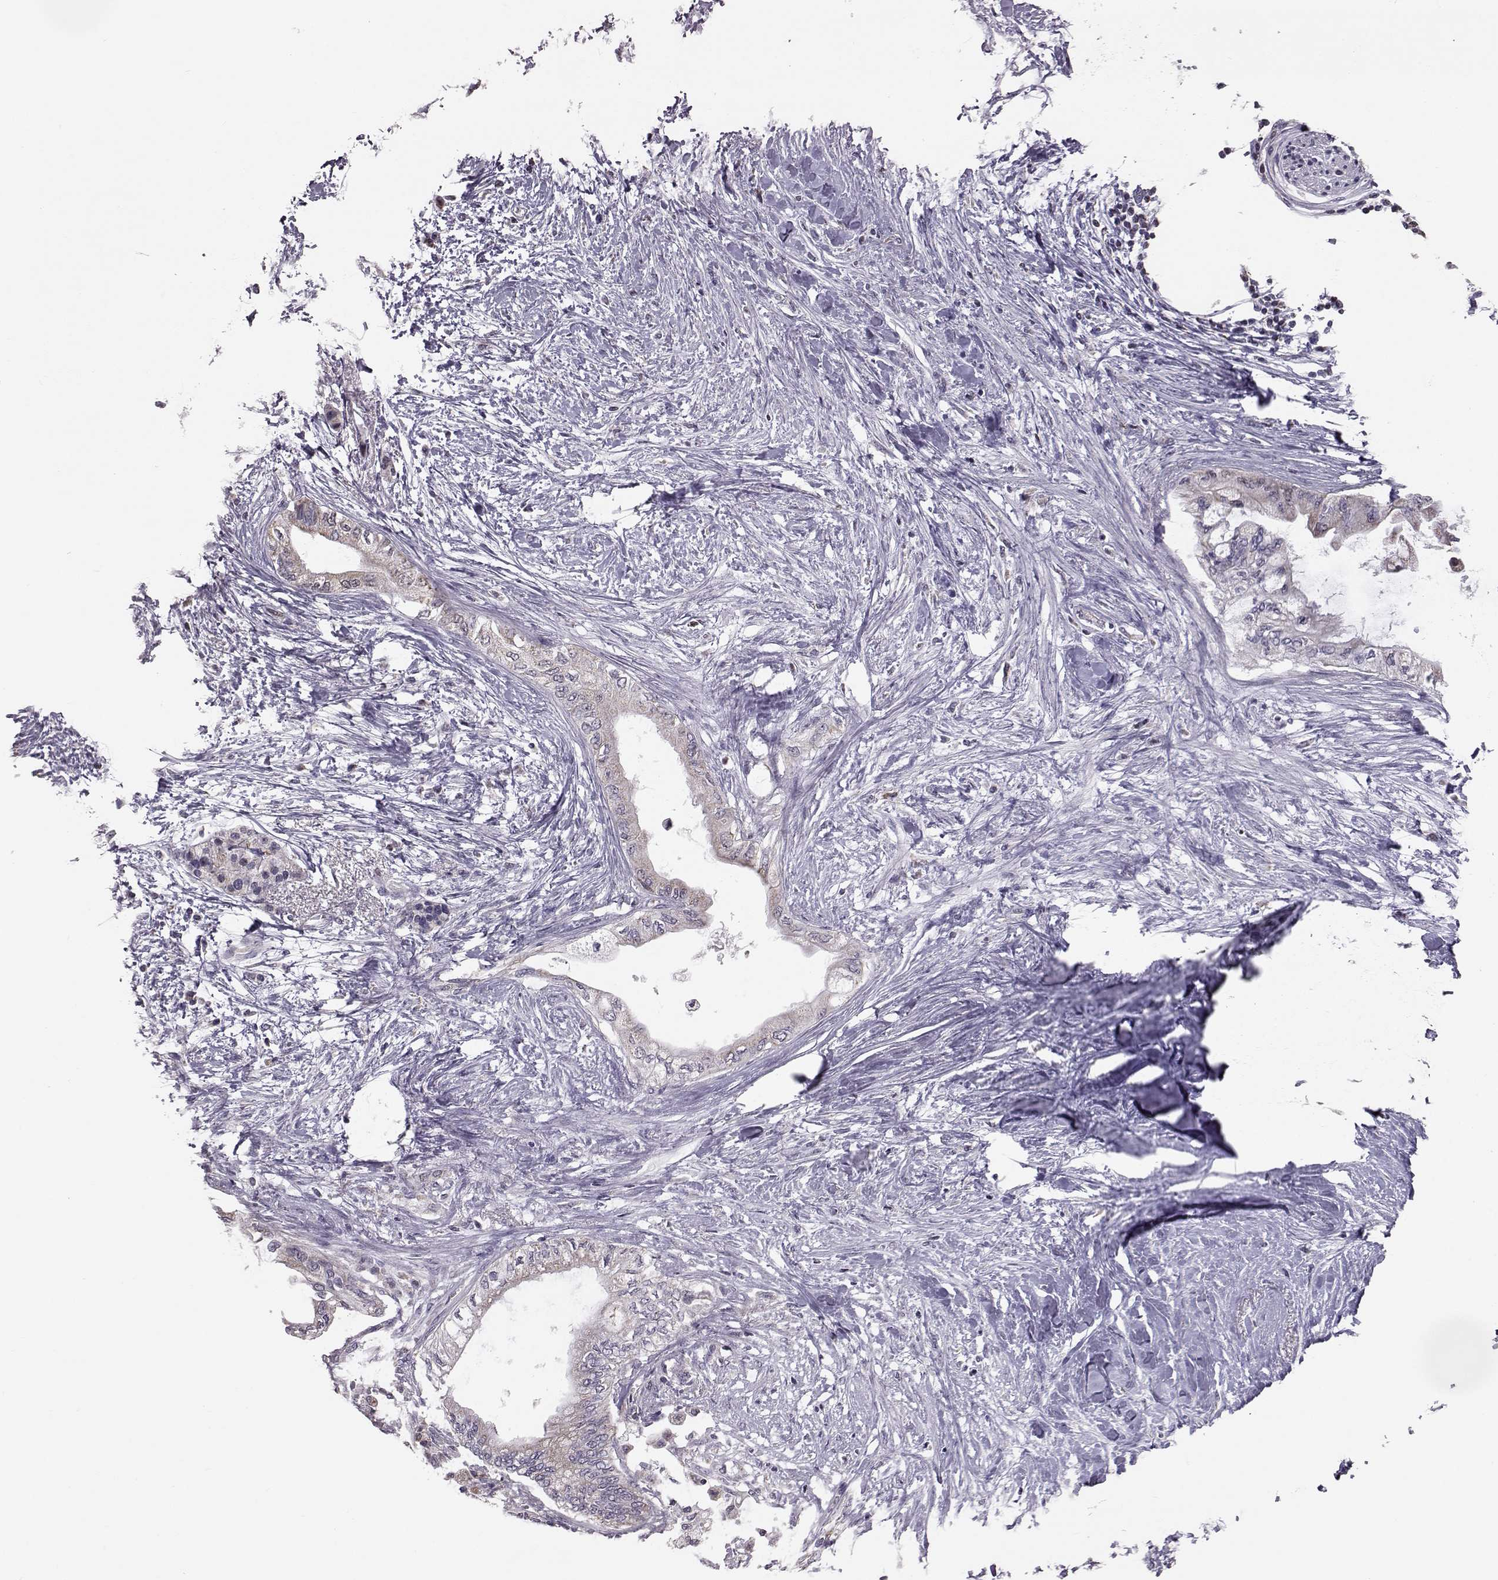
{"staining": {"intensity": "weak", "quantity": "<25%", "location": "cytoplasmic/membranous"}, "tissue": "pancreatic cancer", "cell_type": "Tumor cells", "image_type": "cancer", "snomed": [{"axis": "morphology", "description": "Normal tissue, NOS"}, {"axis": "morphology", "description": "Adenocarcinoma, NOS"}, {"axis": "topography", "description": "Pancreas"}, {"axis": "topography", "description": "Duodenum"}], "caption": "Immunohistochemistry (IHC) micrograph of human adenocarcinoma (pancreatic) stained for a protein (brown), which displays no expression in tumor cells.", "gene": "ALDH3A1", "patient": {"sex": "female", "age": 60}}